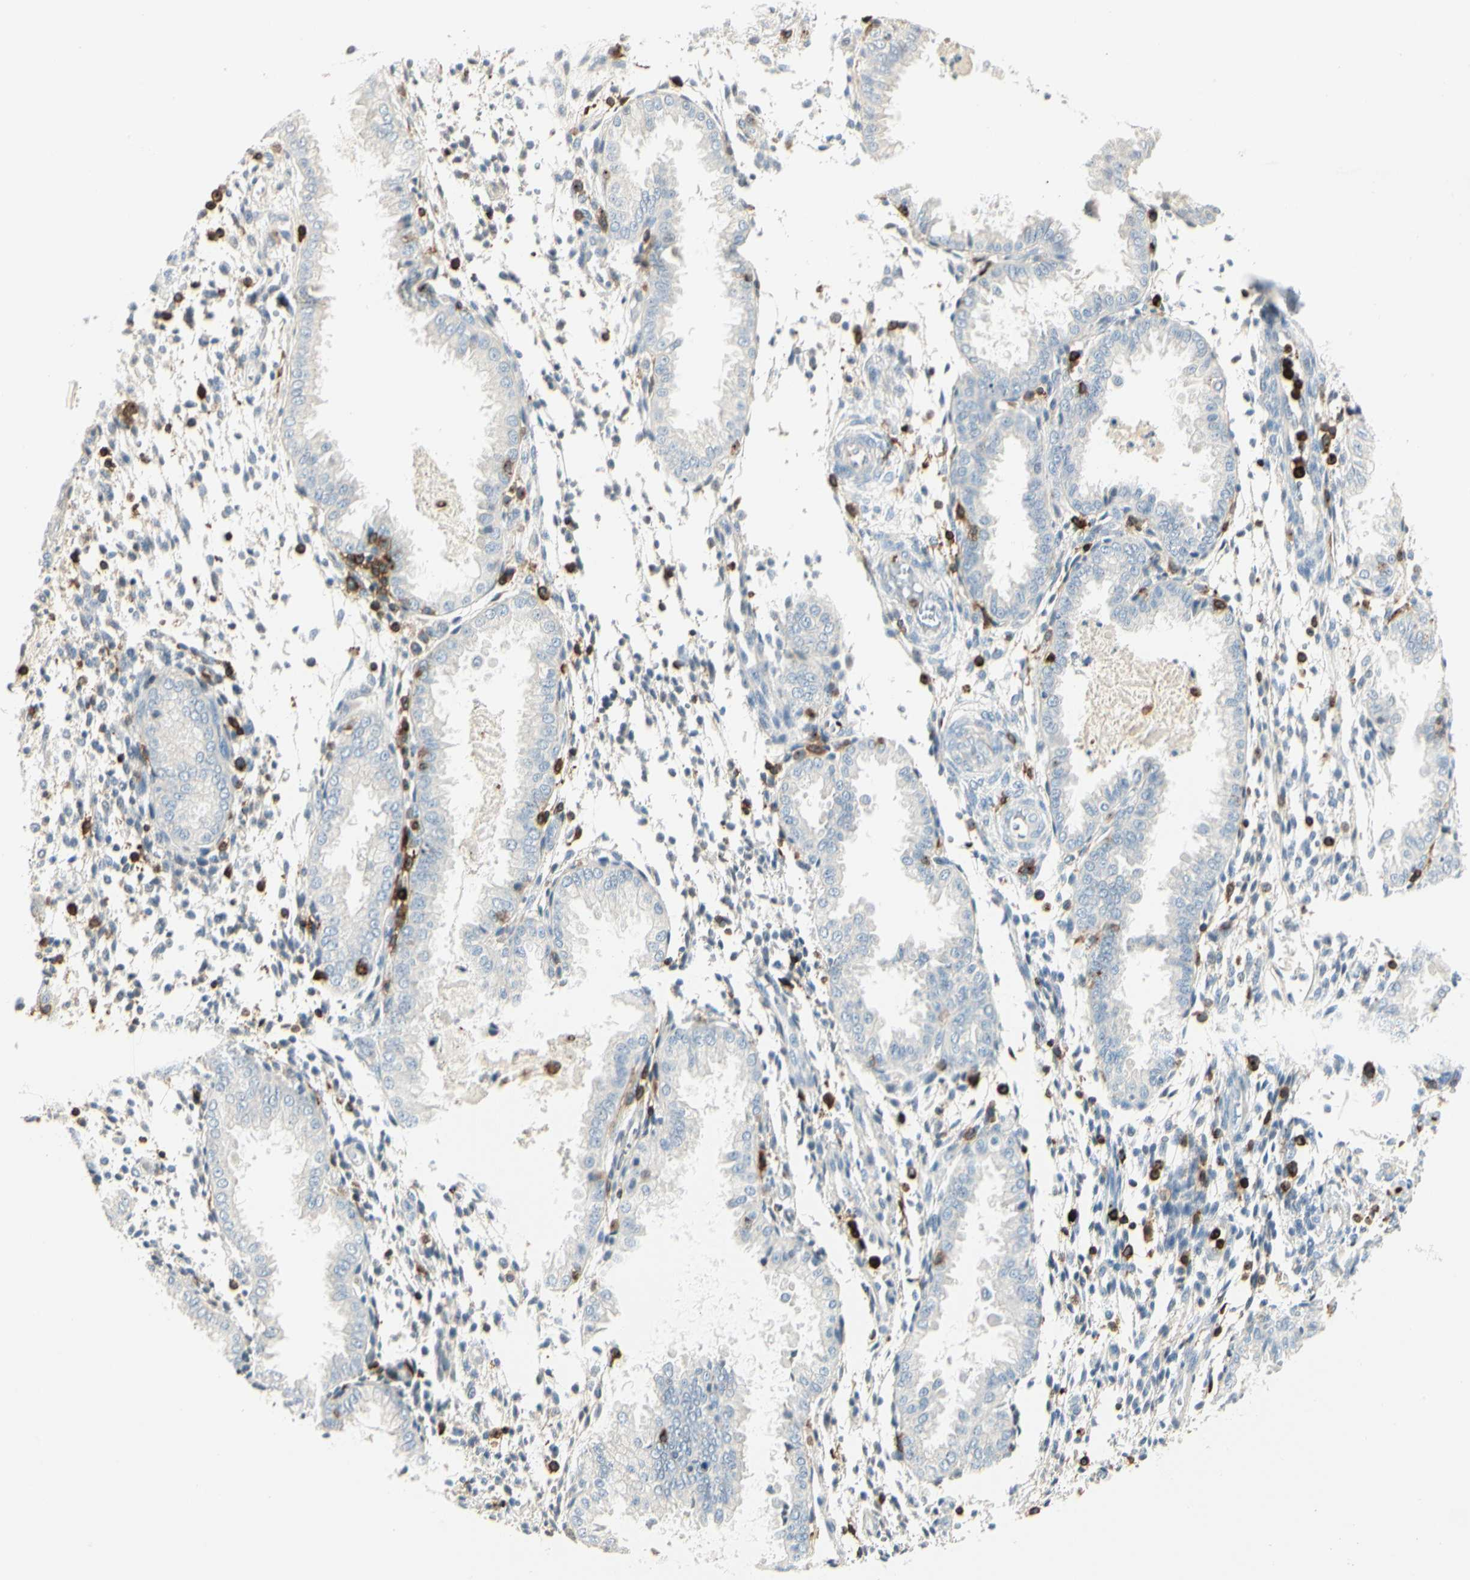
{"staining": {"intensity": "negative", "quantity": "none", "location": "none"}, "tissue": "endometrium", "cell_type": "Cells in endometrial stroma", "image_type": "normal", "snomed": [{"axis": "morphology", "description": "Normal tissue, NOS"}, {"axis": "topography", "description": "Endometrium"}], "caption": "Protein analysis of benign endometrium shows no significant staining in cells in endometrial stroma.", "gene": "ITGB2", "patient": {"sex": "female", "age": 33}}